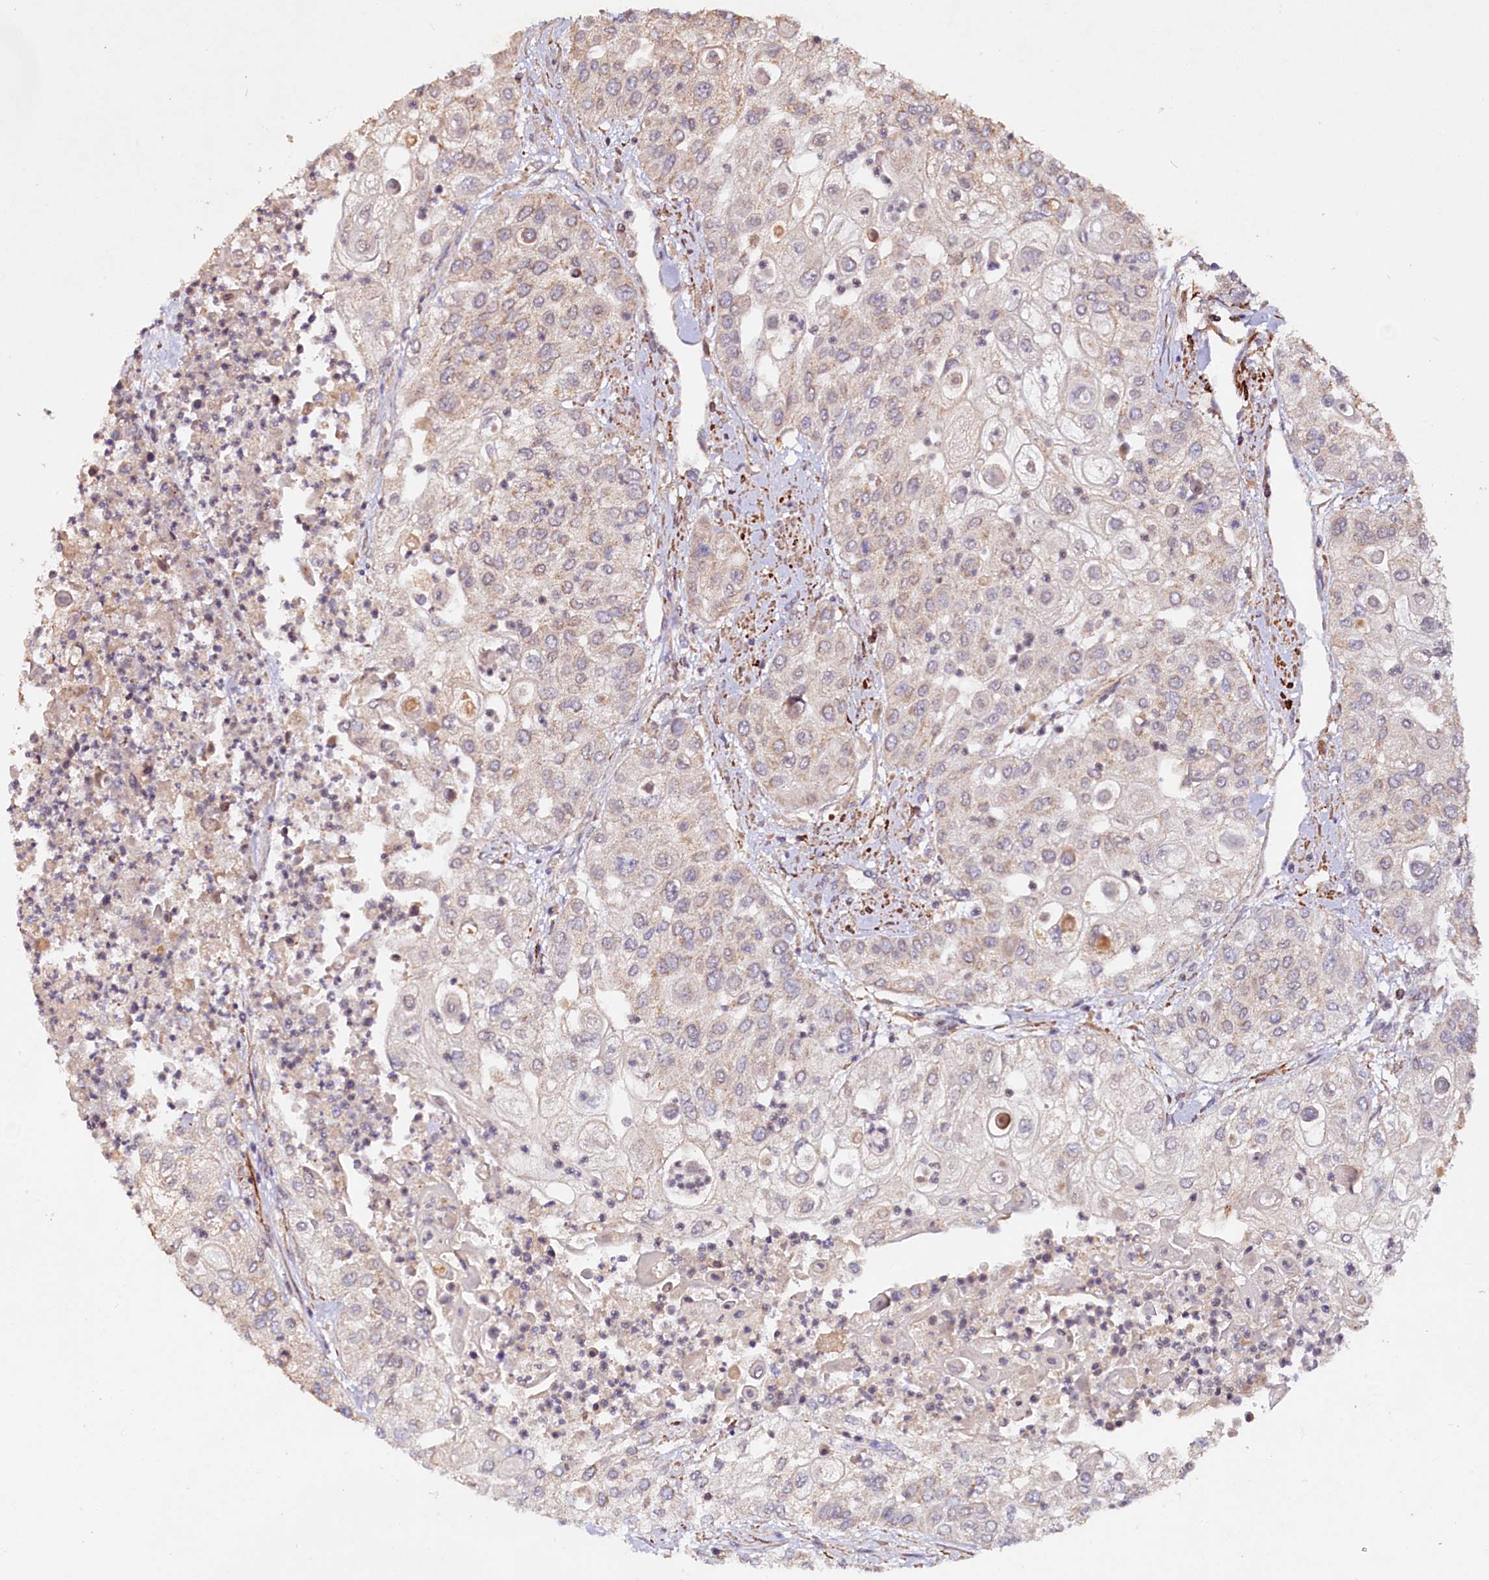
{"staining": {"intensity": "negative", "quantity": "none", "location": "none"}, "tissue": "urothelial cancer", "cell_type": "Tumor cells", "image_type": "cancer", "snomed": [{"axis": "morphology", "description": "Urothelial carcinoma, High grade"}, {"axis": "topography", "description": "Urinary bladder"}], "caption": "Immunohistochemical staining of high-grade urothelial carcinoma exhibits no significant expression in tumor cells.", "gene": "ETFBKMT", "patient": {"sex": "female", "age": 79}}